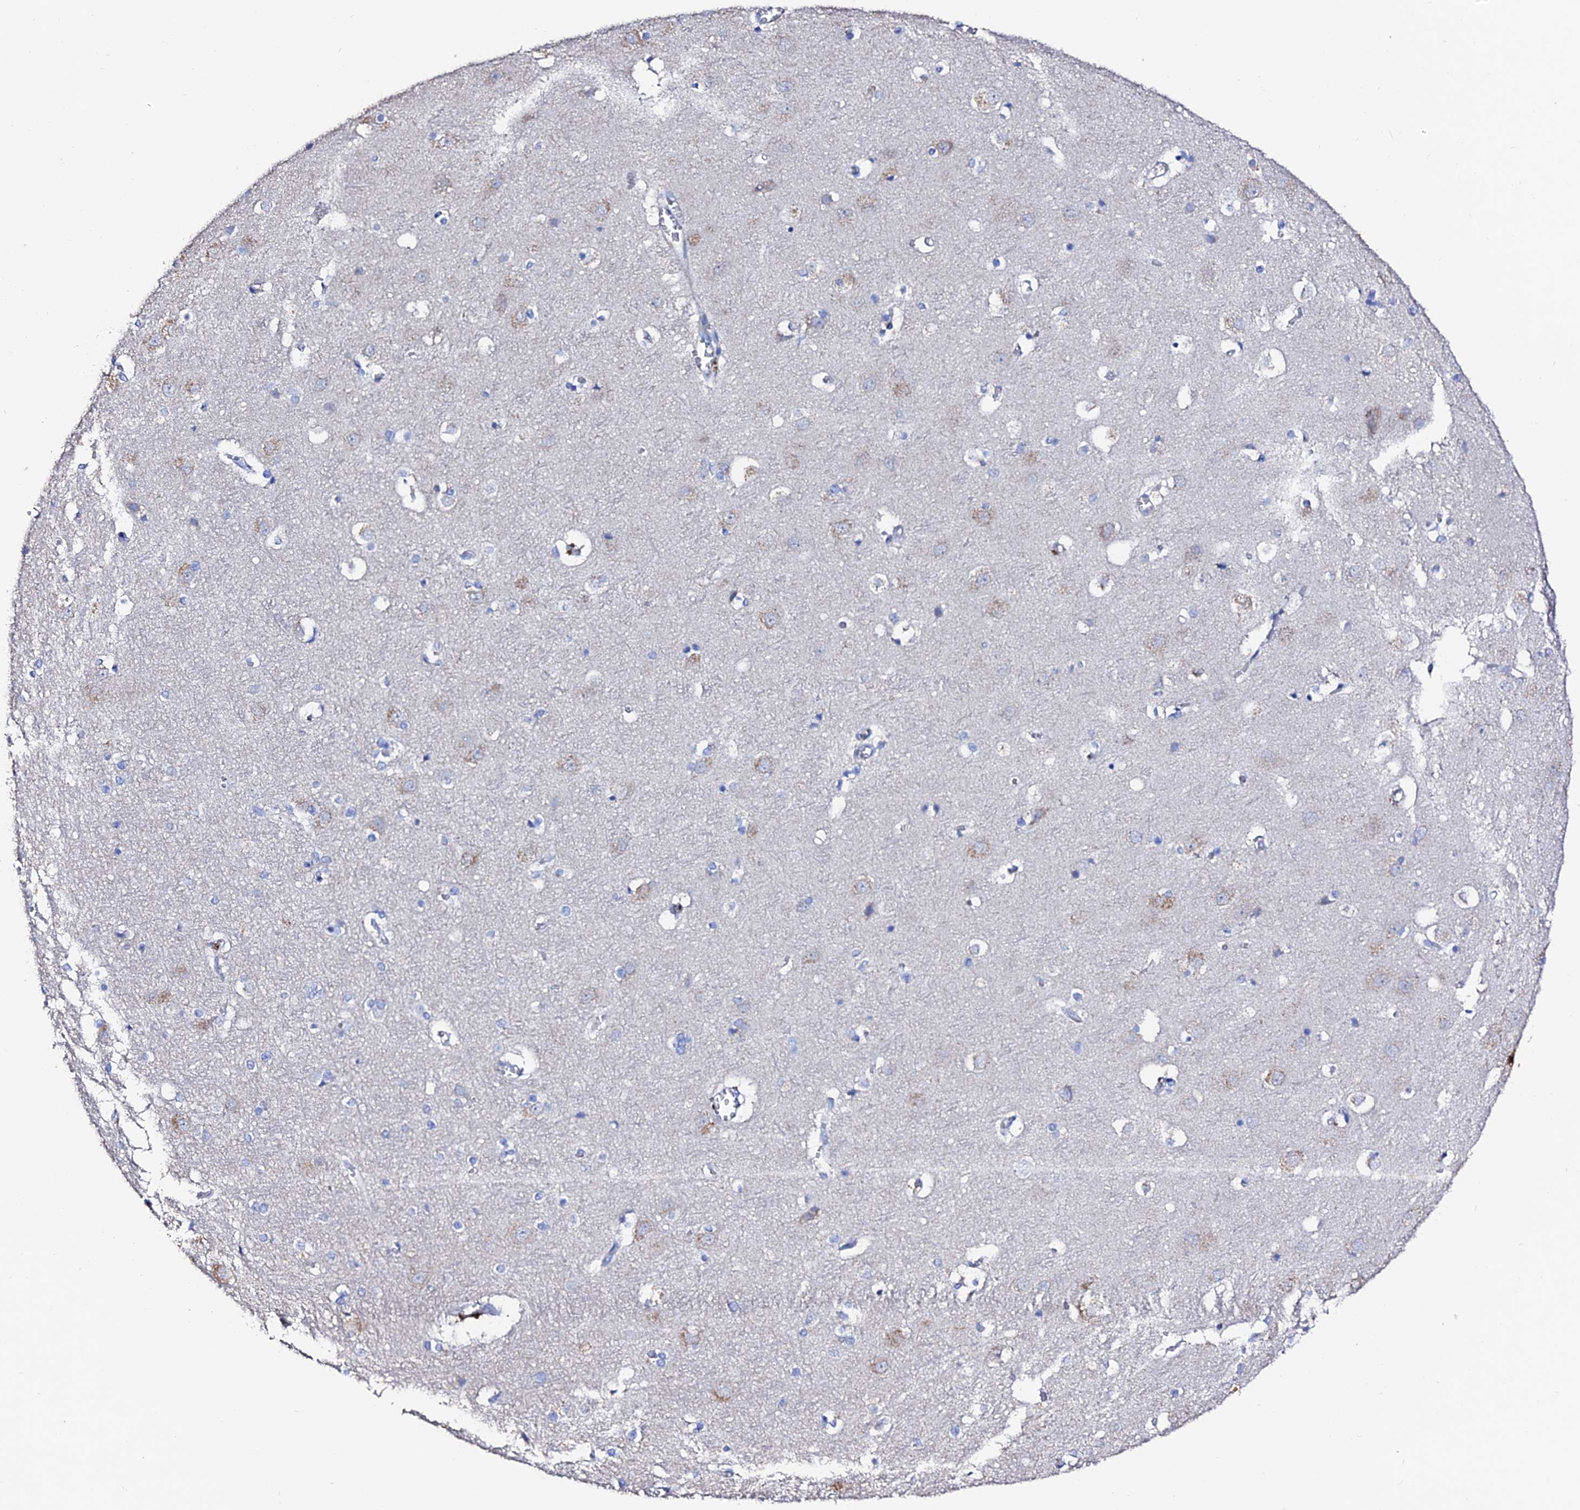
{"staining": {"intensity": "negative", "quantity": "none", "location": "none"}, "tissue": "cerebral cortex", "cell_type": "Endothelial cells", "image_type": "normal", "snomed": [{"axis": "morphology", "description": "Normal tissue, NOS"}, {"axis": "topography", "description": "Cerebral cortex"}], "caption": "A micrograph of cerebral cortex stained for a protein shows no brown staining in endothelial cells.", "gene": "ESM1", "patient": {"sex": "male", "age": 54}}